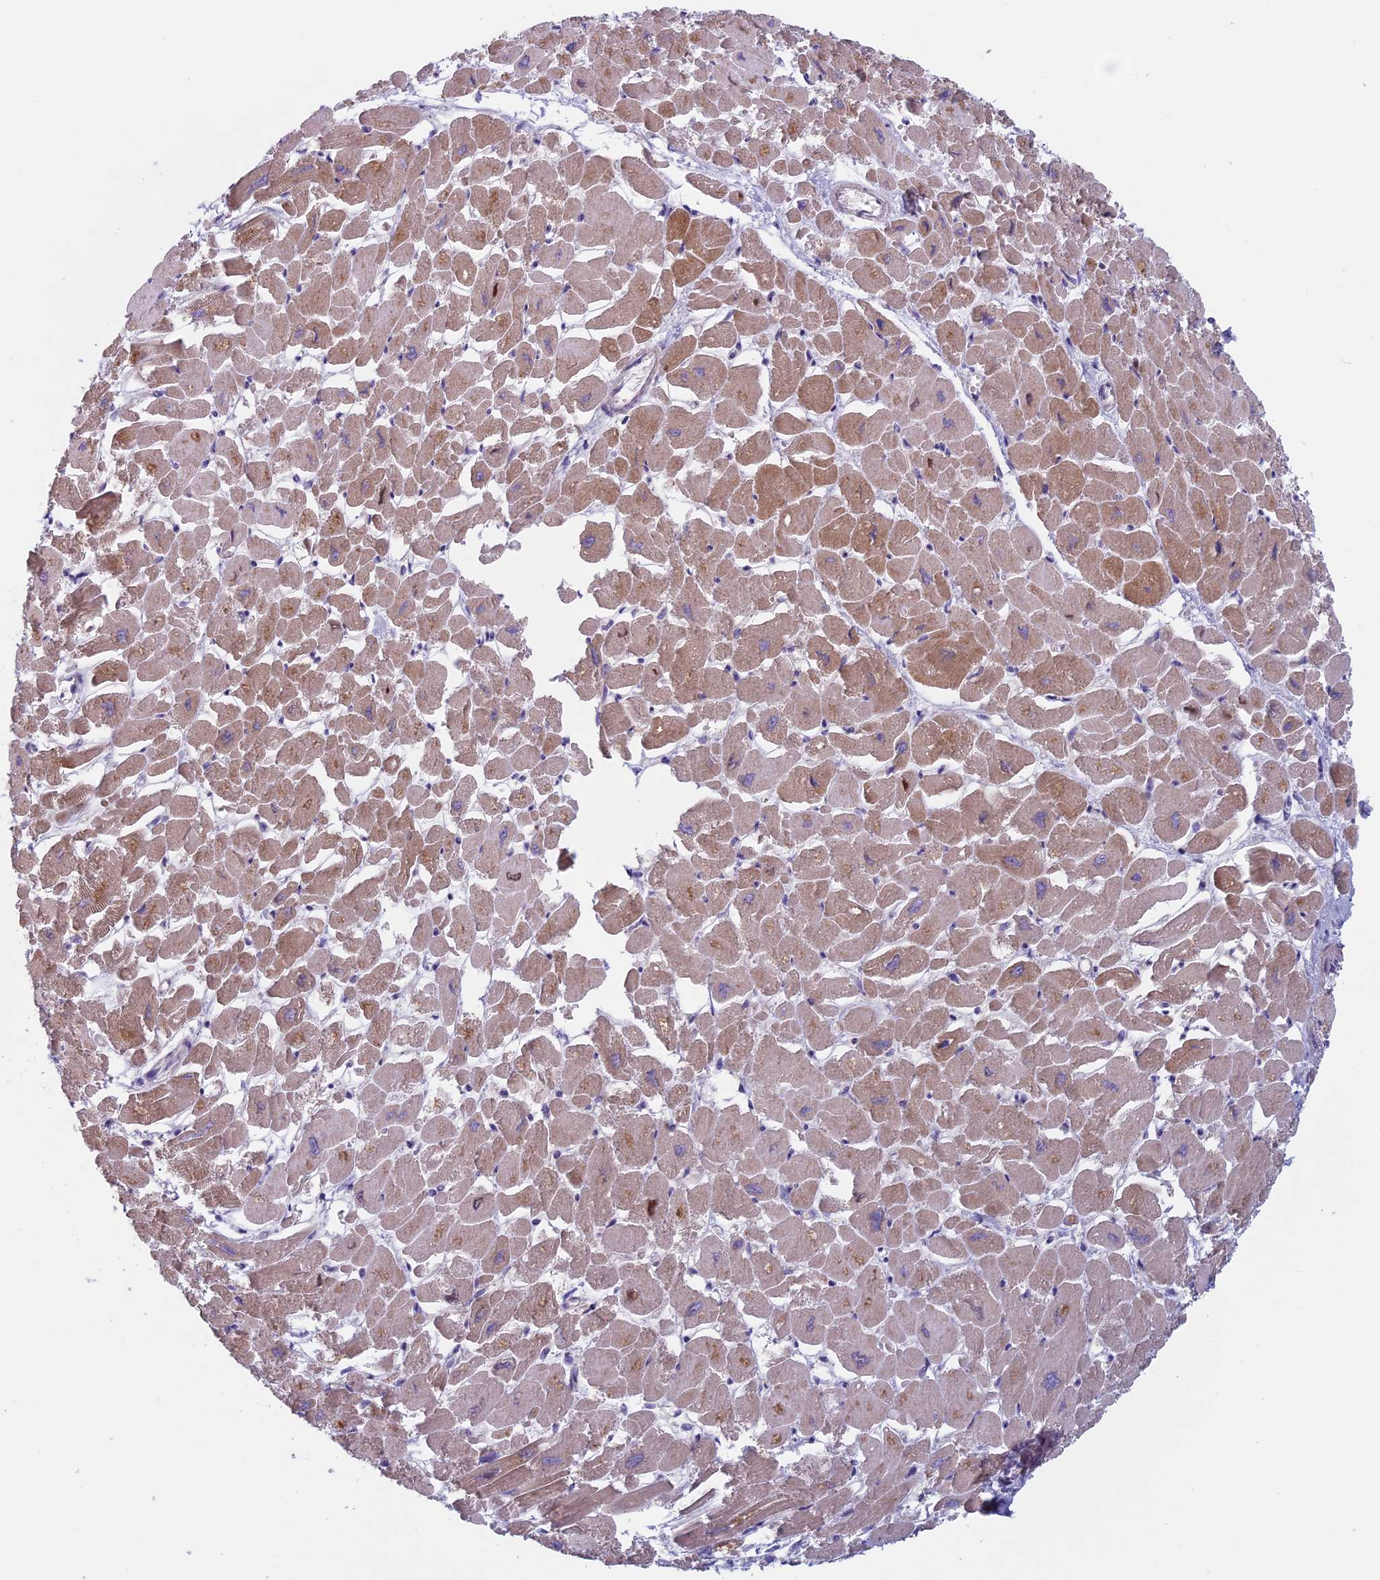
{"staining": {"intensity": "weak", "quantity": ">75%", "location": "cytoplasmic/membranous"}, "tissue": "heart muscle", "cell_type": "Cardiomyocytes", "image_type": "normal", "snomed": [{"axis": "morphology", "description": "Normal tissue, NOS"}, {"axis": "topography", "description": "Heart"}], "caption": "Immunohistochemical staining of benign heart muscle reveals >75% levels of weak cytoplasmic/membranous protein positivity in about >75% of cardiomyocytes. (brown staining indicates protein expression, while blue staining denotes nuclei).", "gene": "CNOT6L", "patient": {"sex": "male", "age": 54}}